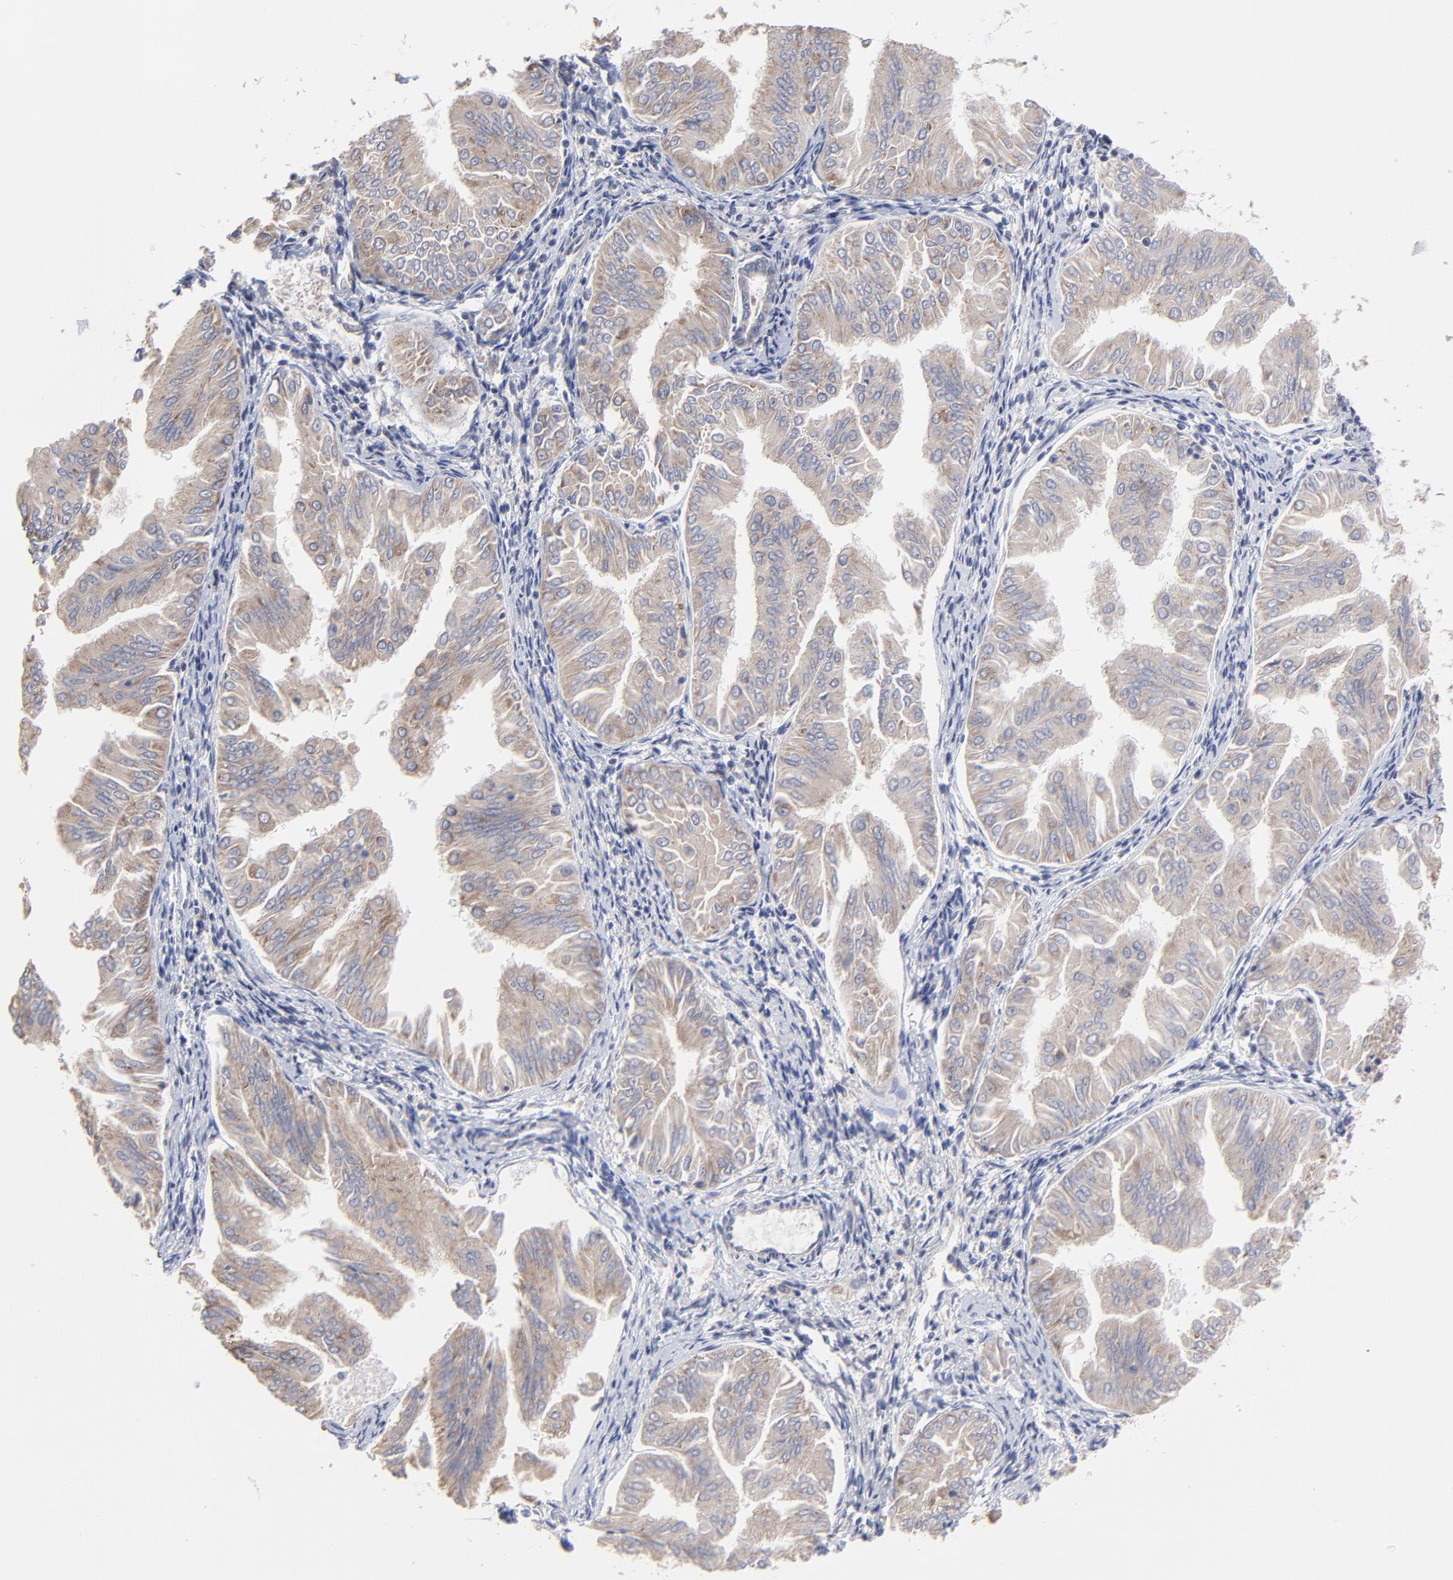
{"staining": {"intensity": "moderate", "quantity": "25%-75%", "location": "cytoplasmic/membranous"}, "tissue": "endometrial cancer", "cell_type": "Tumor cells", "image_type": "cancer", "snomed": [{"axis": "morphology", "description": "Adenocarcinoma, NOS"}, {"axis": "topography", "description": "Endometrium"}], "caption": "Protein expression by immunohistochemistry (IHC) displays moderate cytoplasmic/membranous staining in about 25%-75% of tumor cells in endometrial adenocarcinoma.", "gene": "CCT2", "patient": {"sex": "female", "age": 53}}